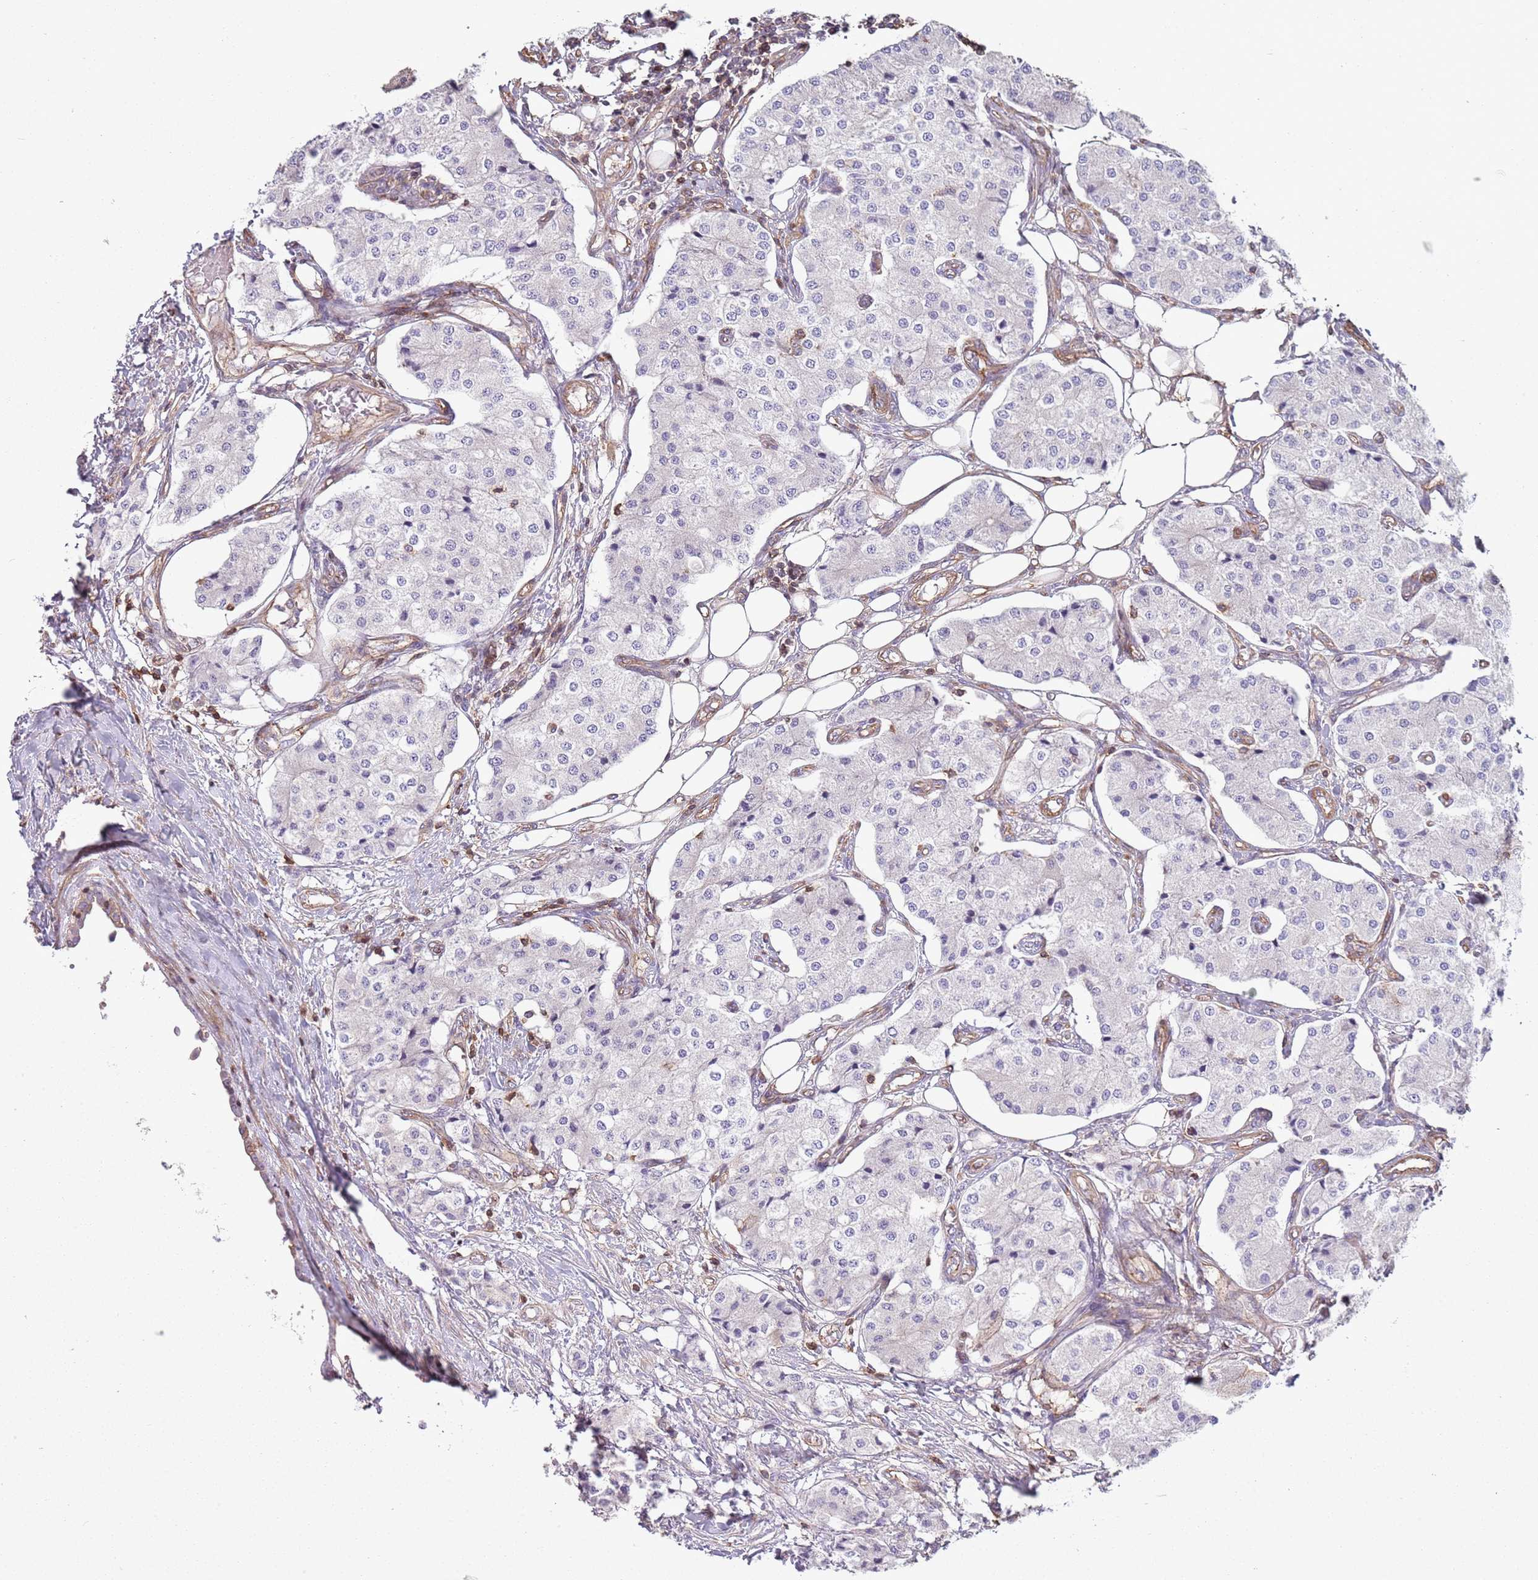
{"staining": {"intensity": "negative", "quantity": "none", "location": "none"}, "tissue": "carcinoid", "cell_type": "Tumor cells", "image_type": "cancer", "snomed": [{"axis": "morphology", "description": "Carcinoid, malignant, NOS"}, {"axis": "topography", "description": "Colon"}], "caption": "High power microscopy micrograph of an immunohistochemistry histopathology image of carcinoid (malignant), revealing no significant expression in tumor cells.", "gene": "GNAI3", "patient": {"sex": "female", "age": 52}}